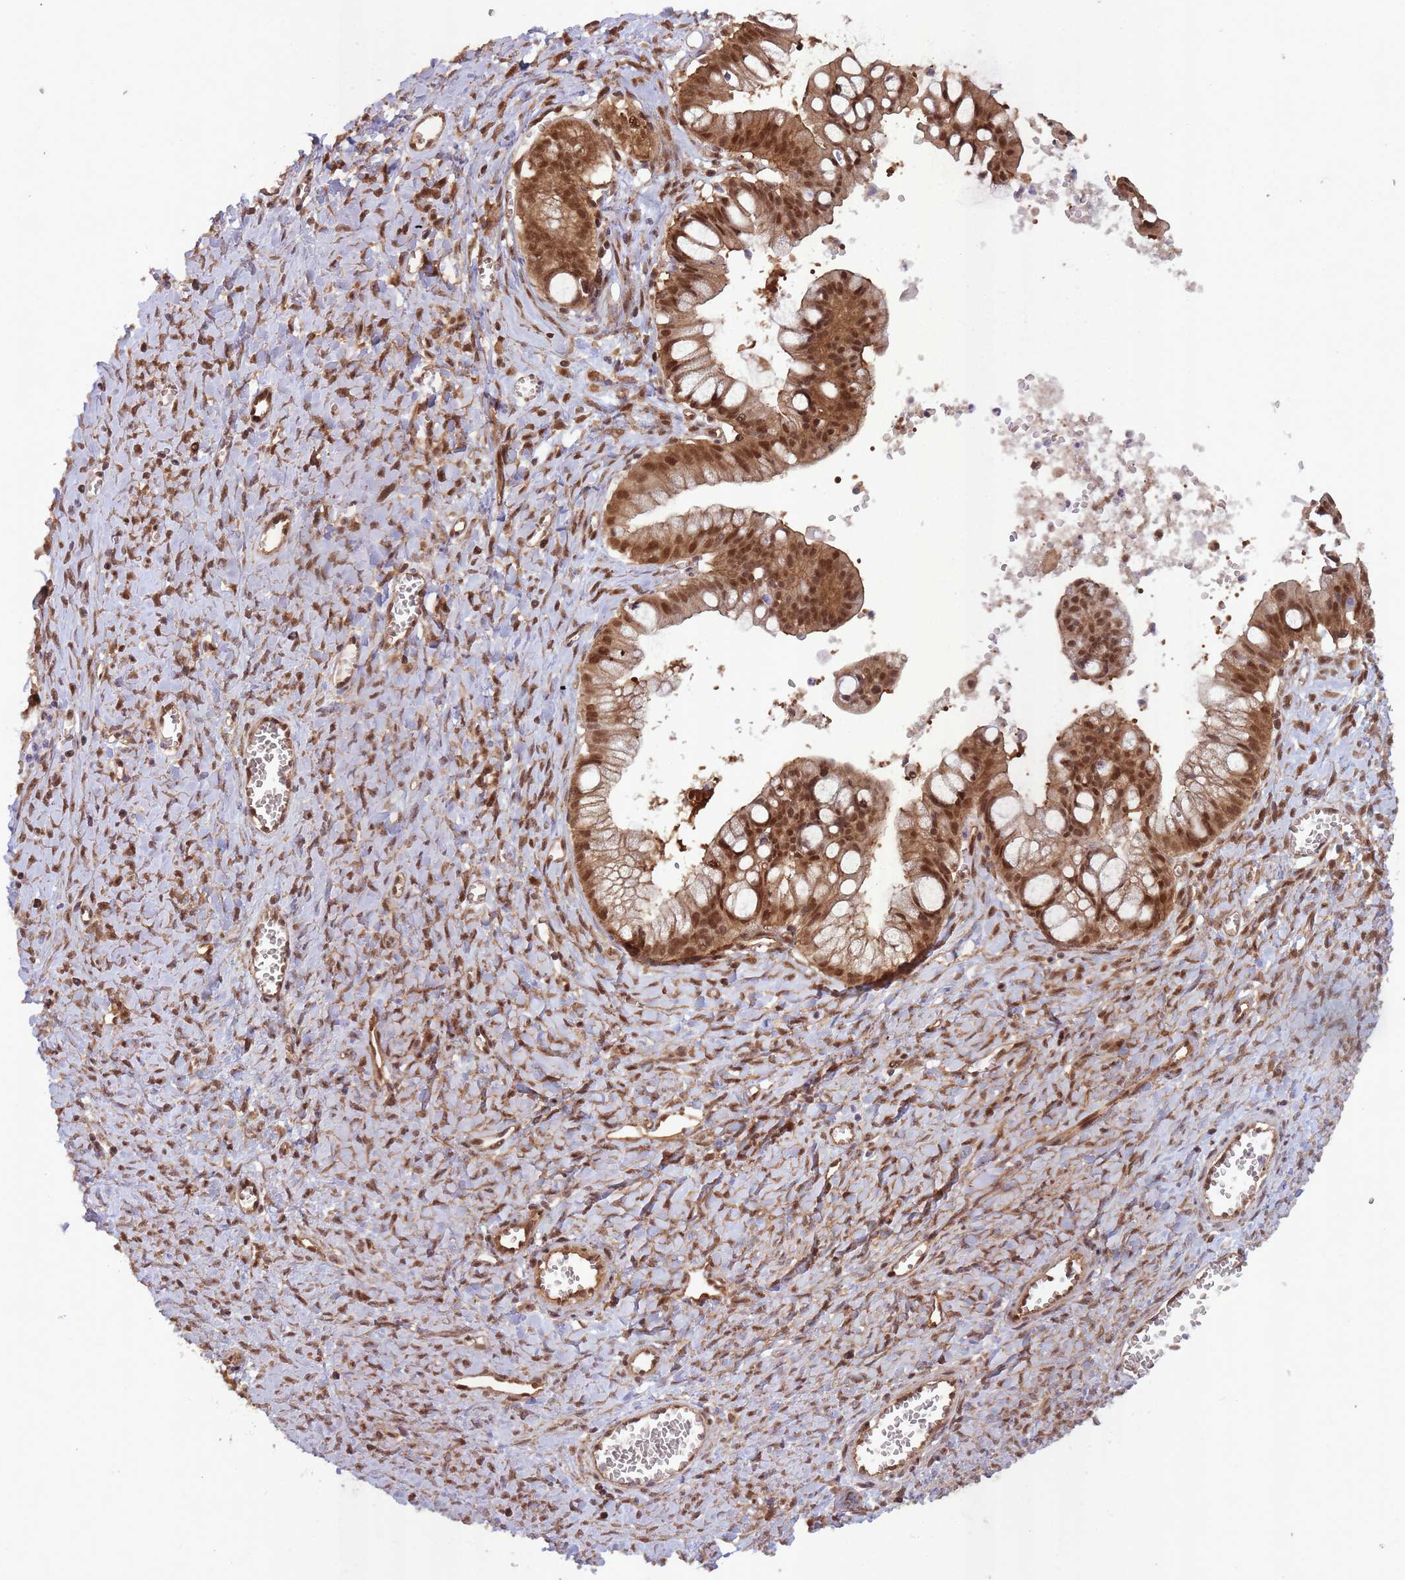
{"staining": {"intensity": "moderate", "quantity": ">75%", "location": "cytoplasmic/membranous,nuclear"}, "tissue": "ovarian cancer", "cell_type": "Tumor cells", "image_type": "cancer", "snomed": [{"axis": "morphology", "description": "Cystadenocarcinoma, mucinous, NOS"}, {"axis": "topography", "description": "Ovary"}], "caption": "Human ovarian cancer stained for a protein (brown) exhibits moderate cytoplasmic/membranous and nuclear positive staining in about >75% of tumor cells.", "gene": "PPP6R3", "patient": {"sex": "female", "age": 70}}